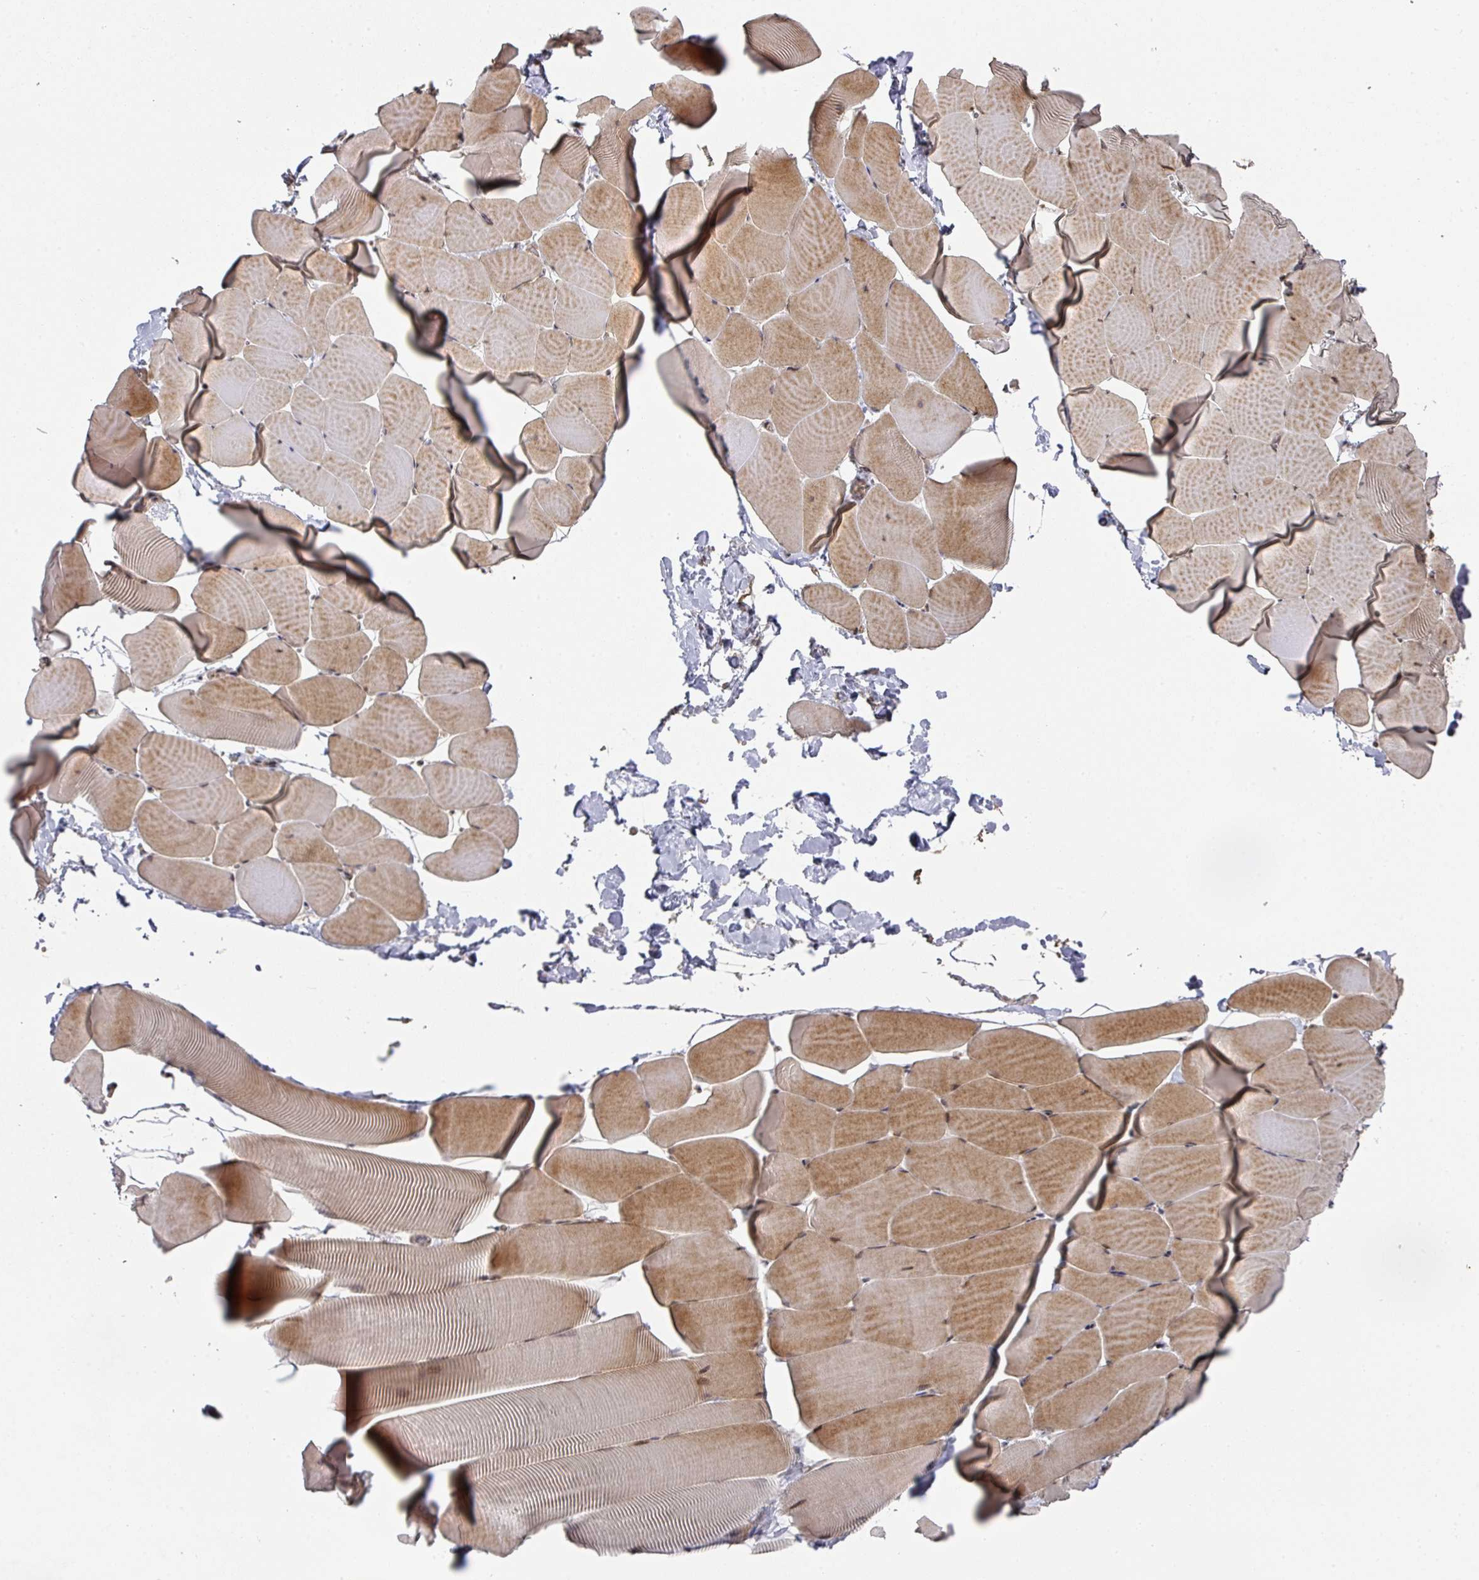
{"staining": {"intensity": "moderate", "quantity": ">75%", "location": "cytoplasmic/membranous"}, "tissue": "skeletal muscle", "cell_type": "Myocytes", "image_type": "normal", "snomed": [{"axis": "morphology", "description": "Normal tissue, NOS"}, {"axis": "topography", "description": "Skeletal muscle"}], "caption": "Skeletal muscle stained with DAB immunohistochemistry displays medium levels of moderate cytoplasmic/membranous positivity in about >75% of myocytes. (DAB IHC, brown staining for protein, blue staining for nuclei).", "gene": "CA7", "patient": {"sex": "male", "age": 25}}